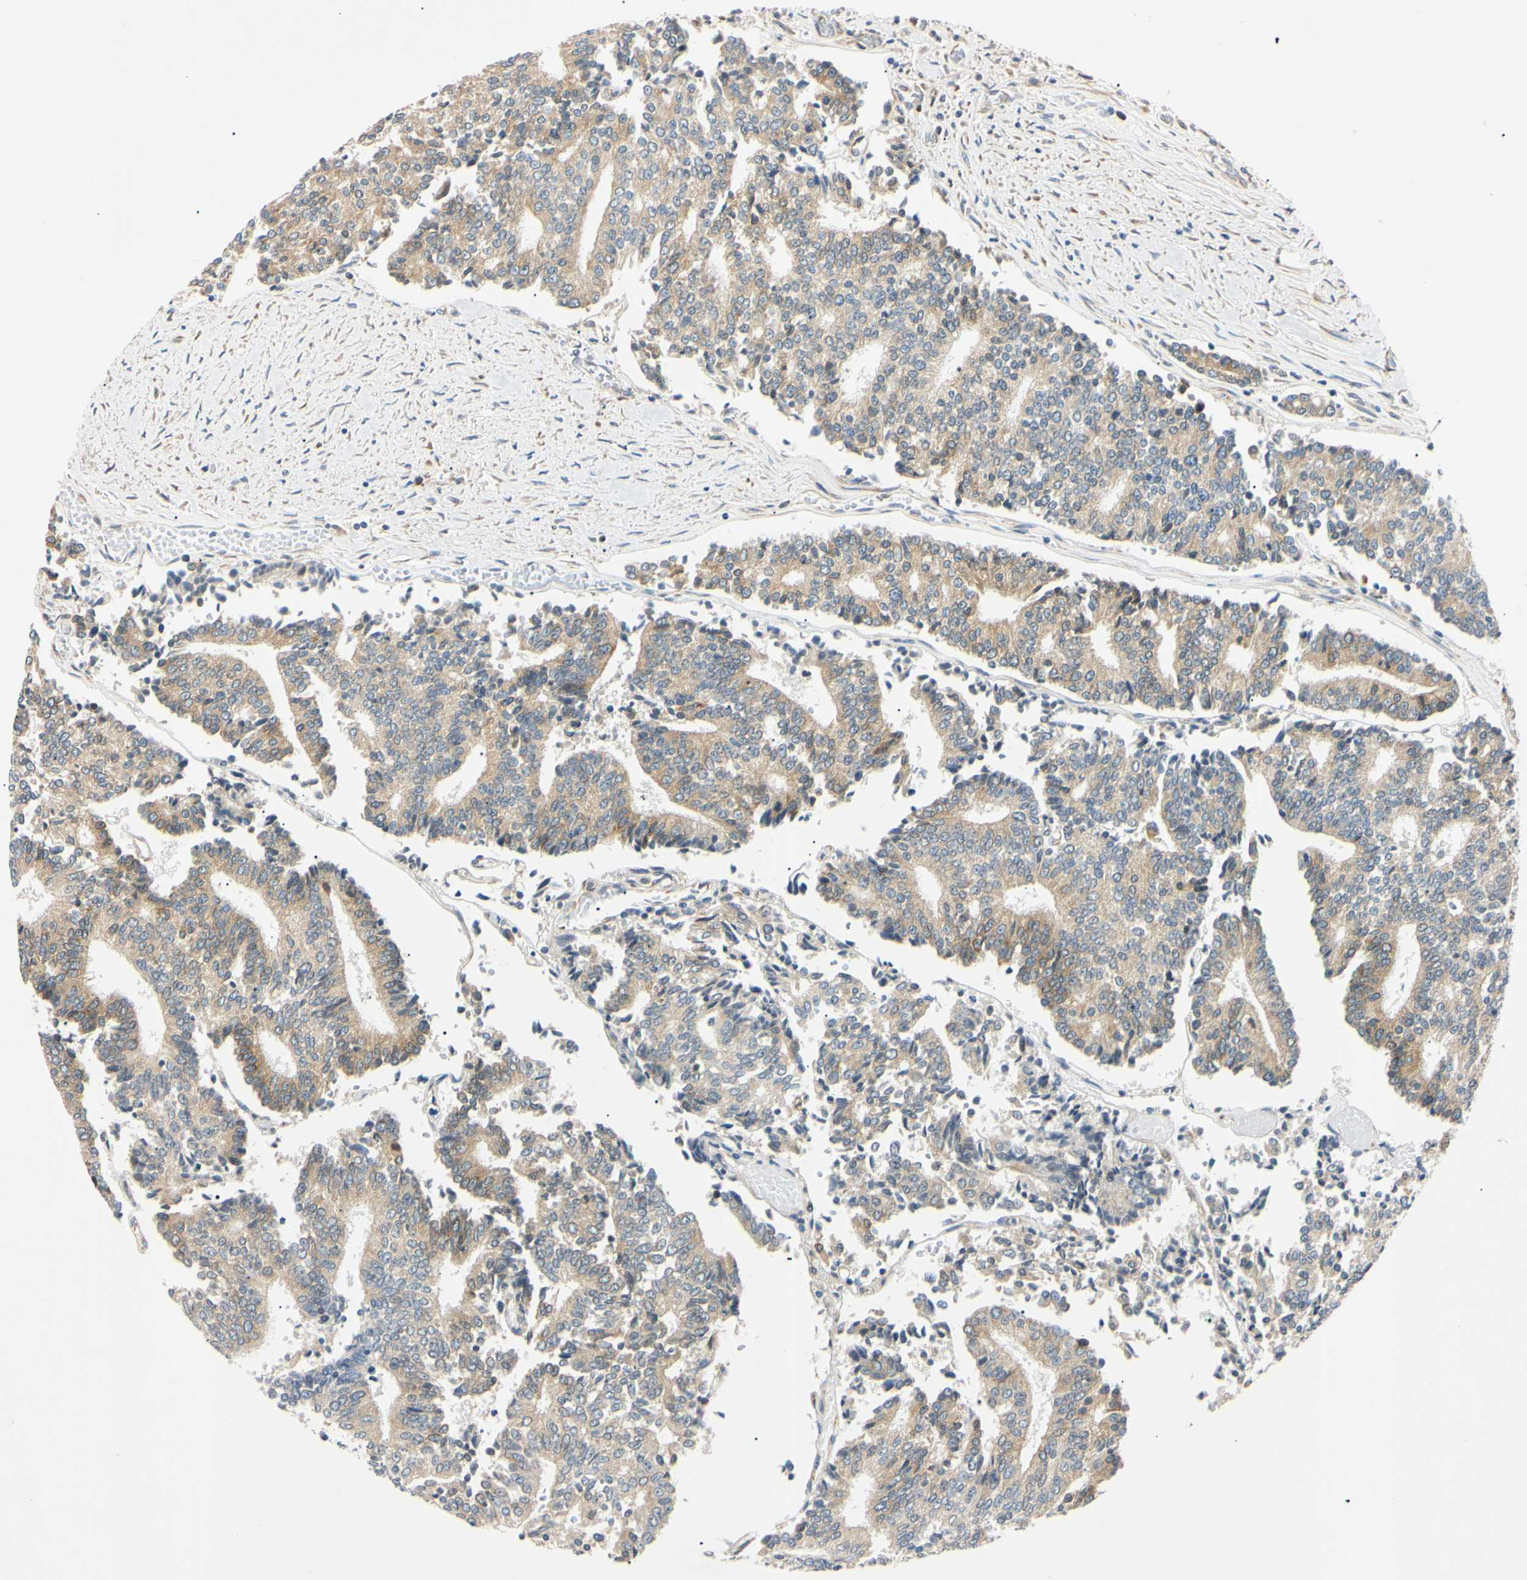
{"staining": {"intensity": "weak", "quantity": ">75%", "location": "cytoplasmic/membranous"}, "tissue": "prostate cancer", "cell_type": "Tumor cells", "image_type": "cancer", "snomed": [{"axis": "morphology", "description": "Normal tissue, NOS"}, {"axis": "morphology", "description": "Adenocarcinoma, High grade"}, {"axis": "topography", "description": "Prostate"}, {"axis": "topography", "description": "Seminal veicle"}], "caption": "Prostate cancer (high-grade adenocarcinoma) stained for a protein demonstrates weak cytoplasmic/membranous positivity in tumor cells.", "gene": "DNAJB12", "patient": {"sex": "male", "age": 55}}